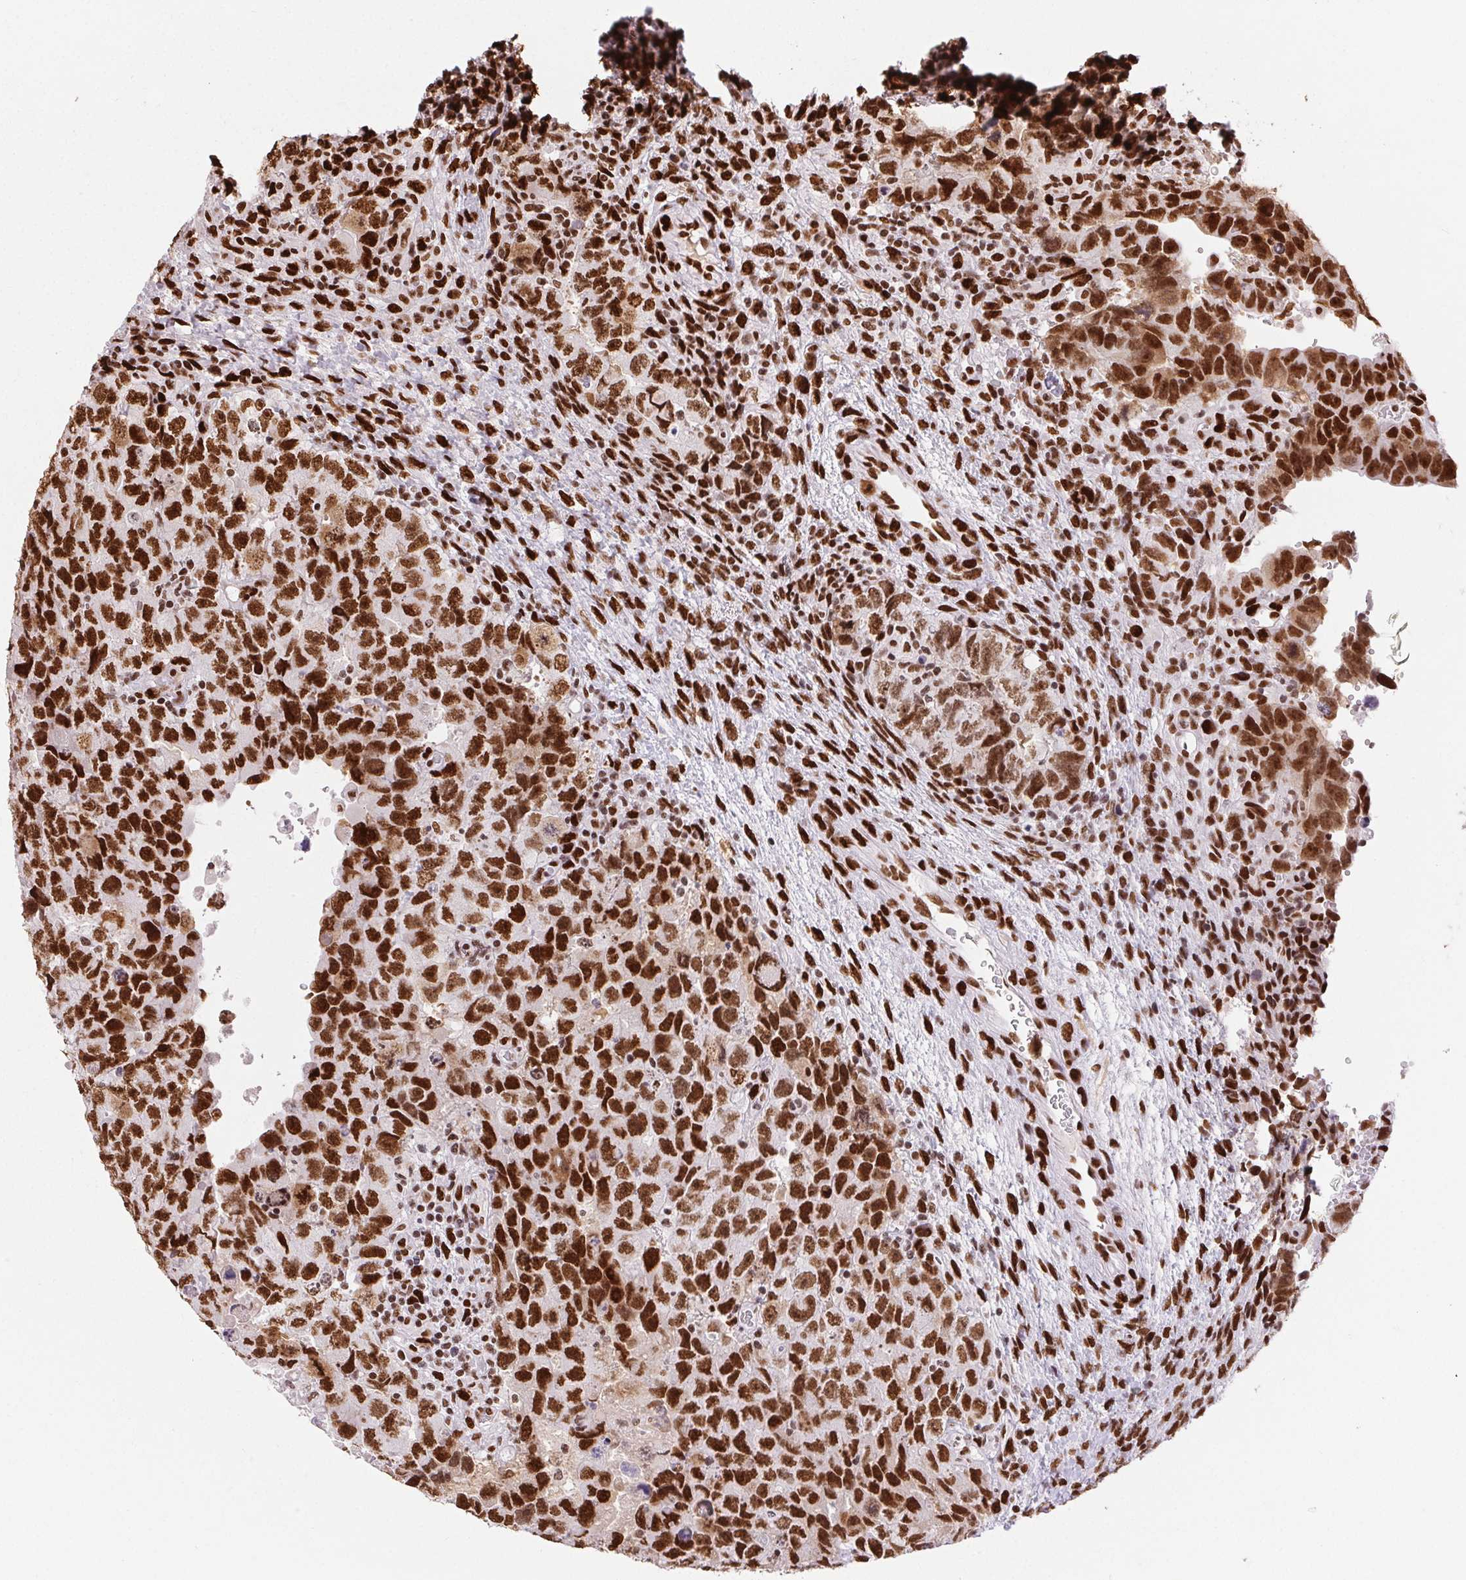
{"staining": {"intensity": "strong", "quantity": ">75%", "location": "nuclear"}, "tissue": "testis cancer", "cell_type": "Tumor cells", "image_type": "cancer", "snomed": [{"axis": "morphology", "description": "Carcinoma, Embryonal, NOS"}, {"axis": "topography", "description": "Testis"}], "caption": "Immunohistochemical staining of human testis cancer (embryonal carcinoma) exhibits strong nuclear protein staining in about >75% of tumor cells. (IHC, brightfield microscopy, high magnification).", "gene": "ZNF80", "patient": {"sex": "male", "age": 24}}